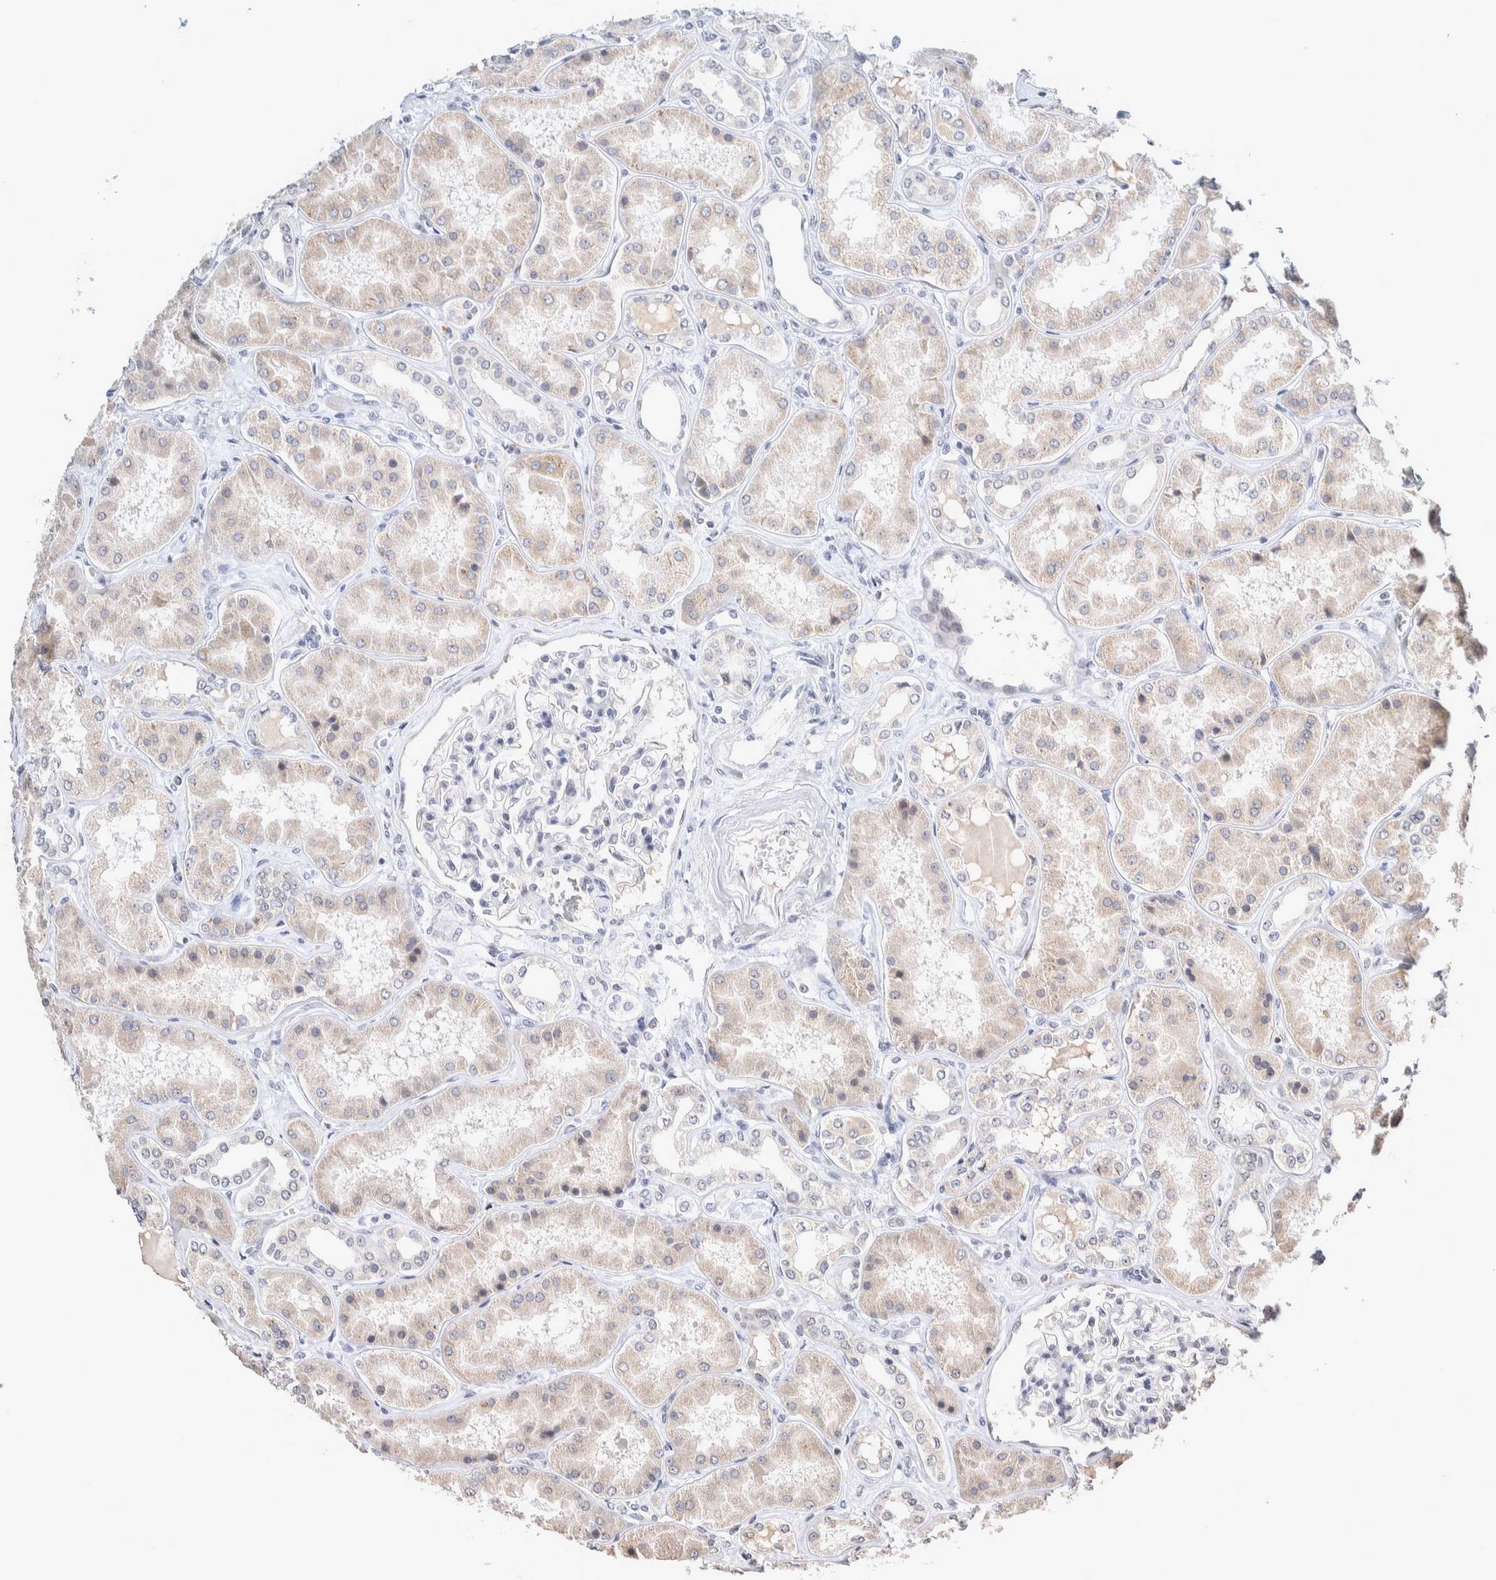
{"staining": {"intensity": "negative", "quantity": "none", "location": "none"}, "tissue": "kidney", "cell_type": "Cells in glomeruli", "image_type": "normal", "snomed": [{"axis": "morphology", "description": "Normal tissue, NOS"}, {"axis": "topography", "description": "Kidney"}], "caption": "Image shows no protein expression in cells in glomeruli of benign kidney.", "gene": "CRAT", "patient": {"sex": "female", "age": 56}}